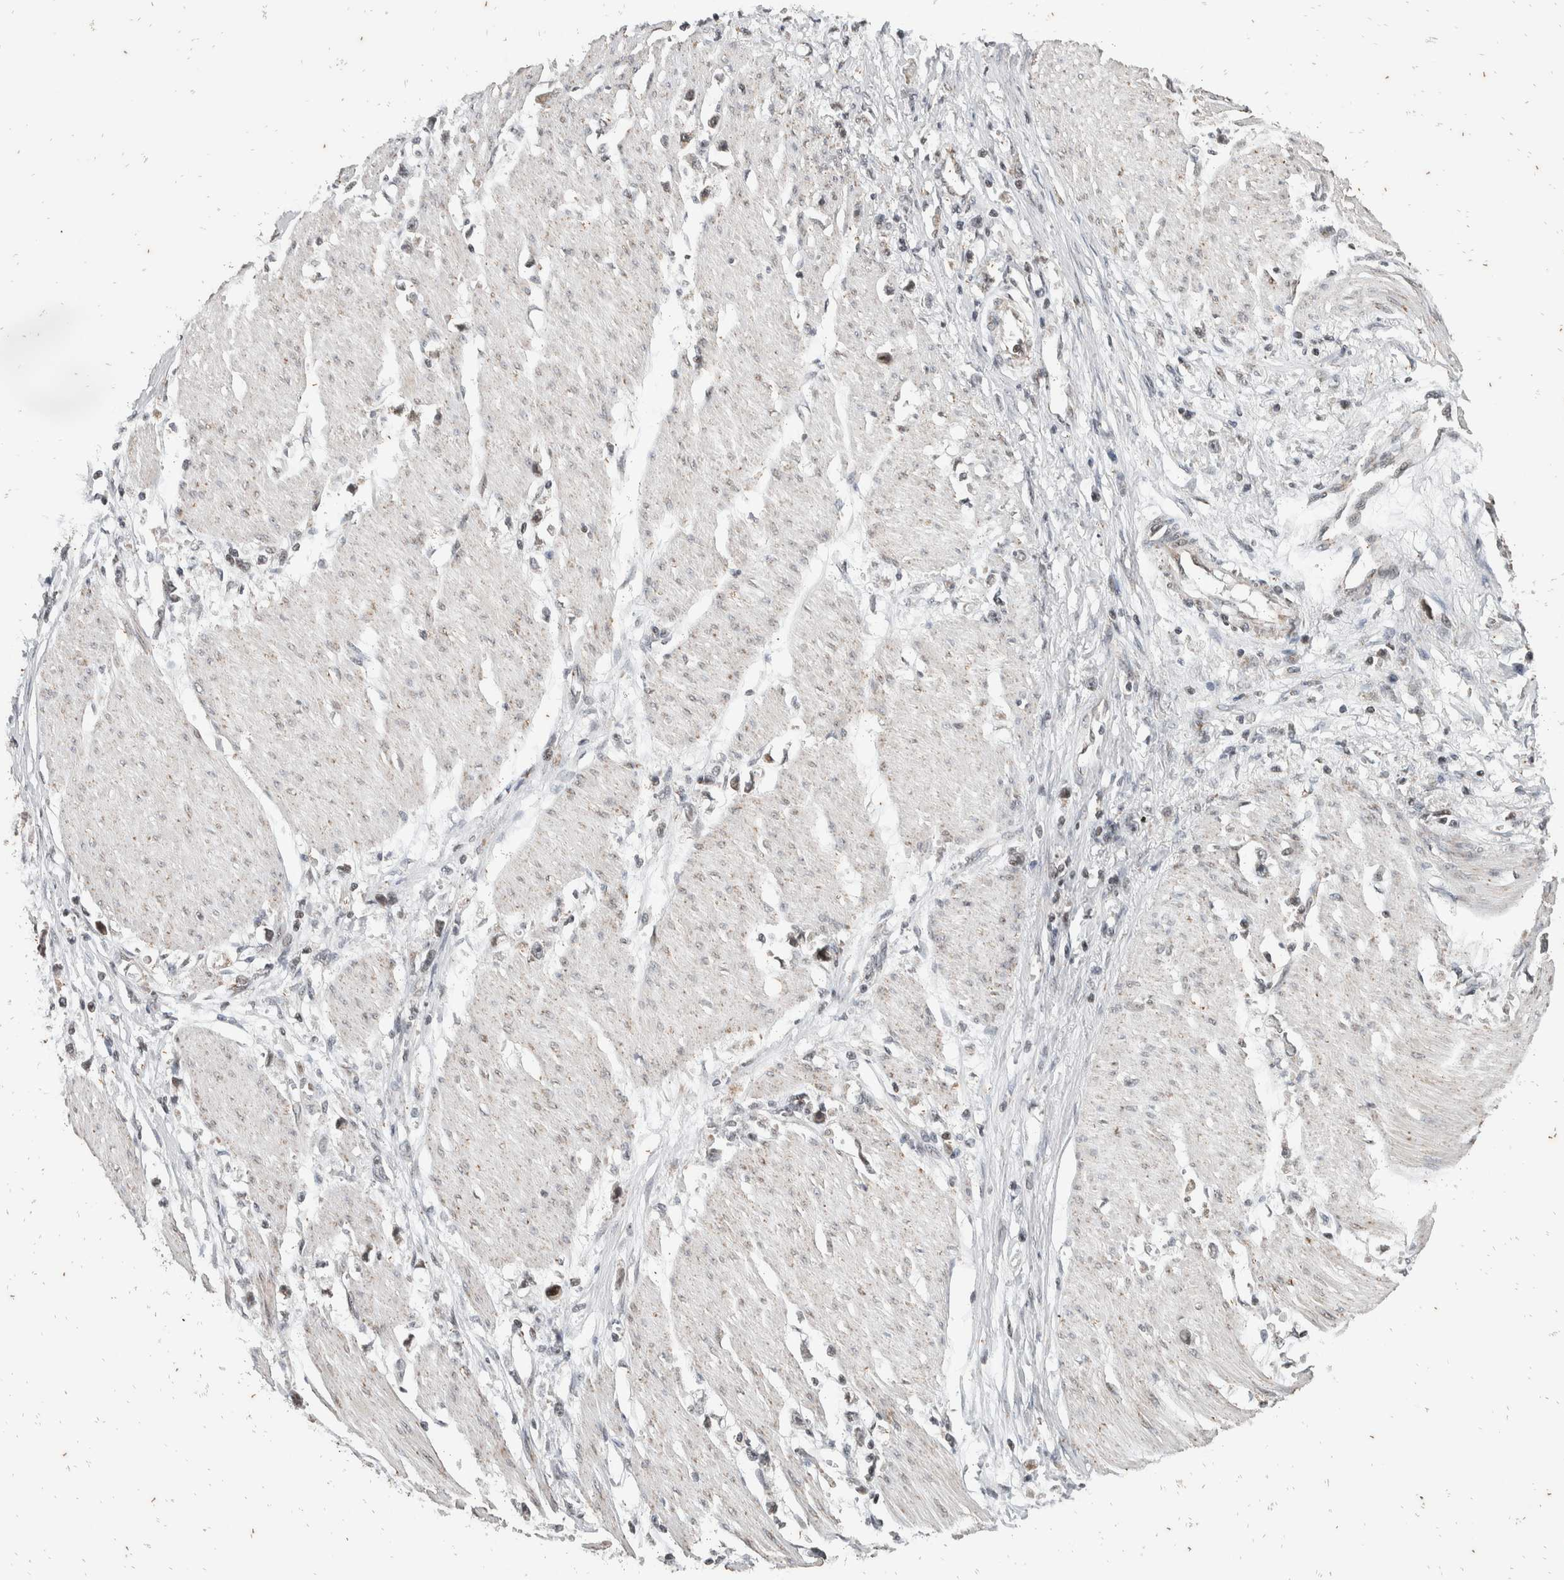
{"staining": {"intensity": "weak", "quantity": "<25%", "location": "nuclear"}, "tissue": "stomach cancer", "cell_type": "Tumor cells", "image_type": "cancer", "snomed": [{"axis": "morphology", "description": "Adenocarcinoma, NOS"}, {"axis": "topography", "description": "Stomach"}], "caption": "Tumor cells are negative for protein expression in human stomach cancer (adenocarcinoma).", "gene": "ATXN7L1", "patient": {"sex": "female", "age": 59}}